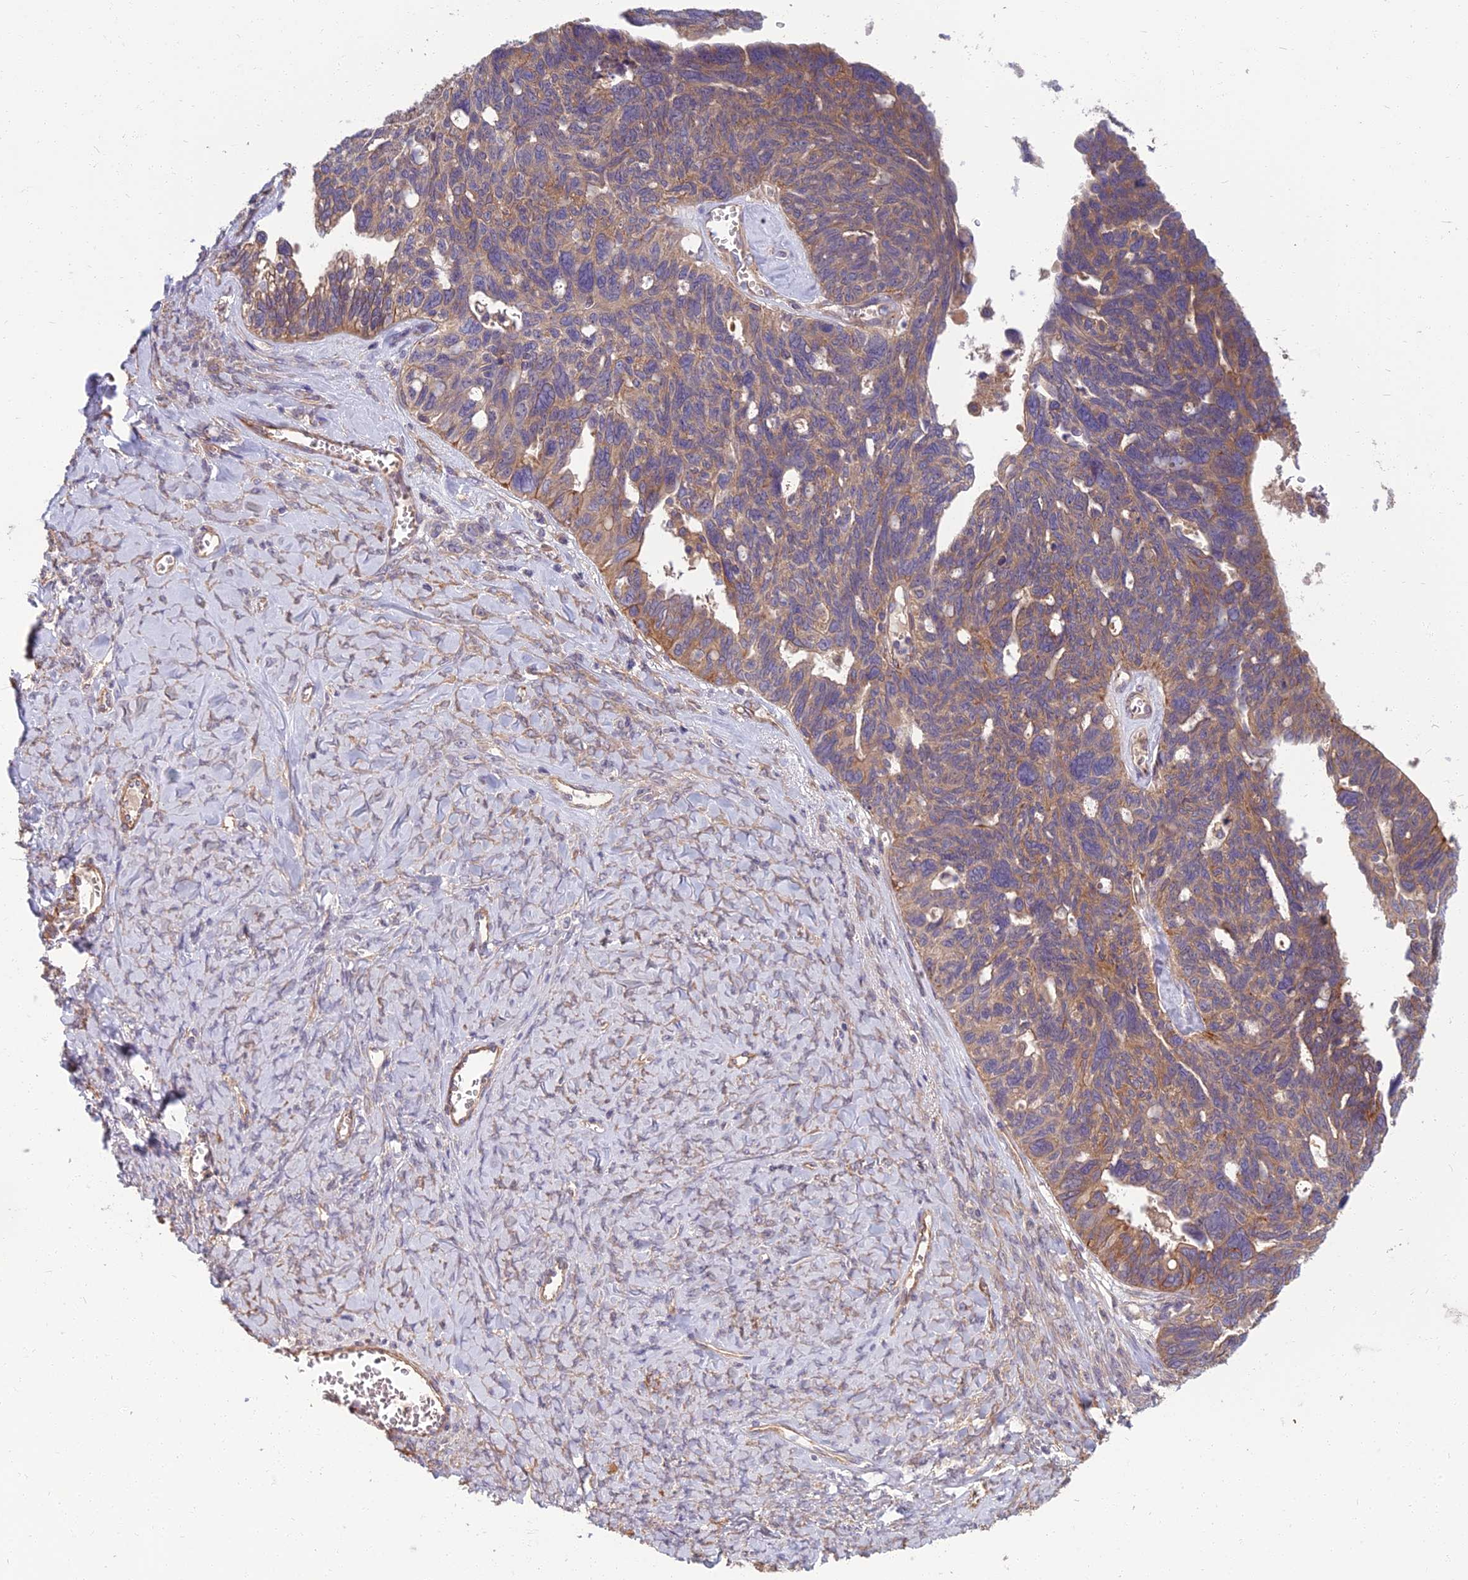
{"staining": {"intensity": "moderate", "quantity": "25%-75%", "location": "cytoplasmic/membranous"}, "tissue": "ovarian cancer", "cell_type": "Tumor cells", "image_type": "cancer", "snomed": [{"axis": "morphology", "description": "Cystadenocarcinoma, serous, NOS"}, {"axis": "topography", "description": "Ovary"}], "caption": "DAB immunohistochemical staining of serous cystadenocarcinoma (ovarian) demonstrates moderate cytoplasmic/membranous protein positivity in about 25%-75% of tumor cells.", "gene": "WDR24", "patient": {"sex": "female", "age": 79}}